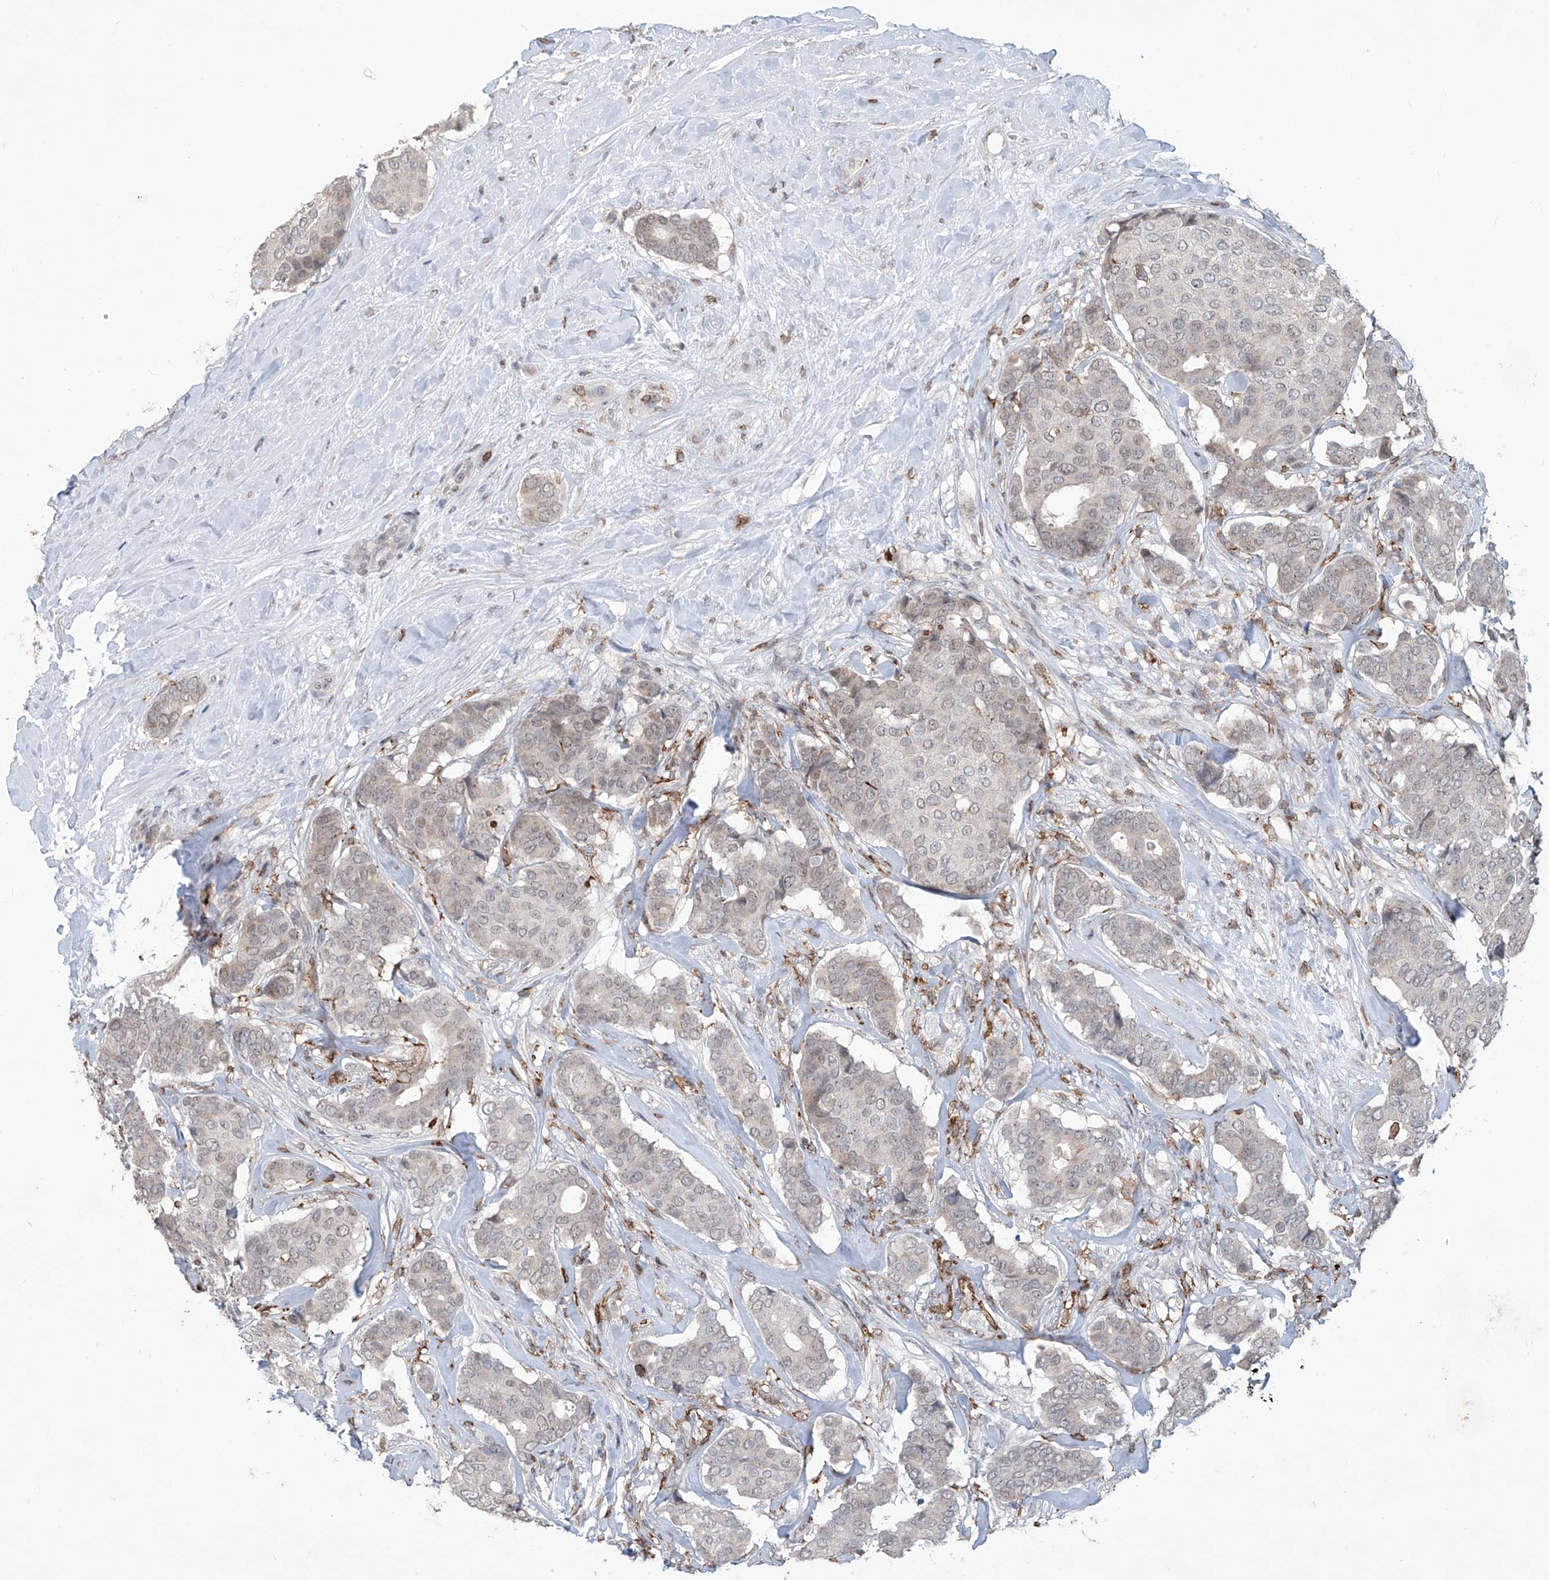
{"staining": {"intensity": "negative", "quantity": "none", "location": "none"}, "tissue": "breast cancer", "cell_type": "Tumor cells", "image_type": "cancer", "snomed": [{"axis": "morphology", "description": "Duct carcinoma"}, {"axis": "topography", "description": "Breast"}], "caption": "DAB (3,3'-diaminobenzidine) immunohistochemical staining of breast cancer (intraductal carcinoma) demonstrates no significant positivity in tumor cells.", "gene": "ZBTB48", "patient": {"sex": "female", "age": 75}}